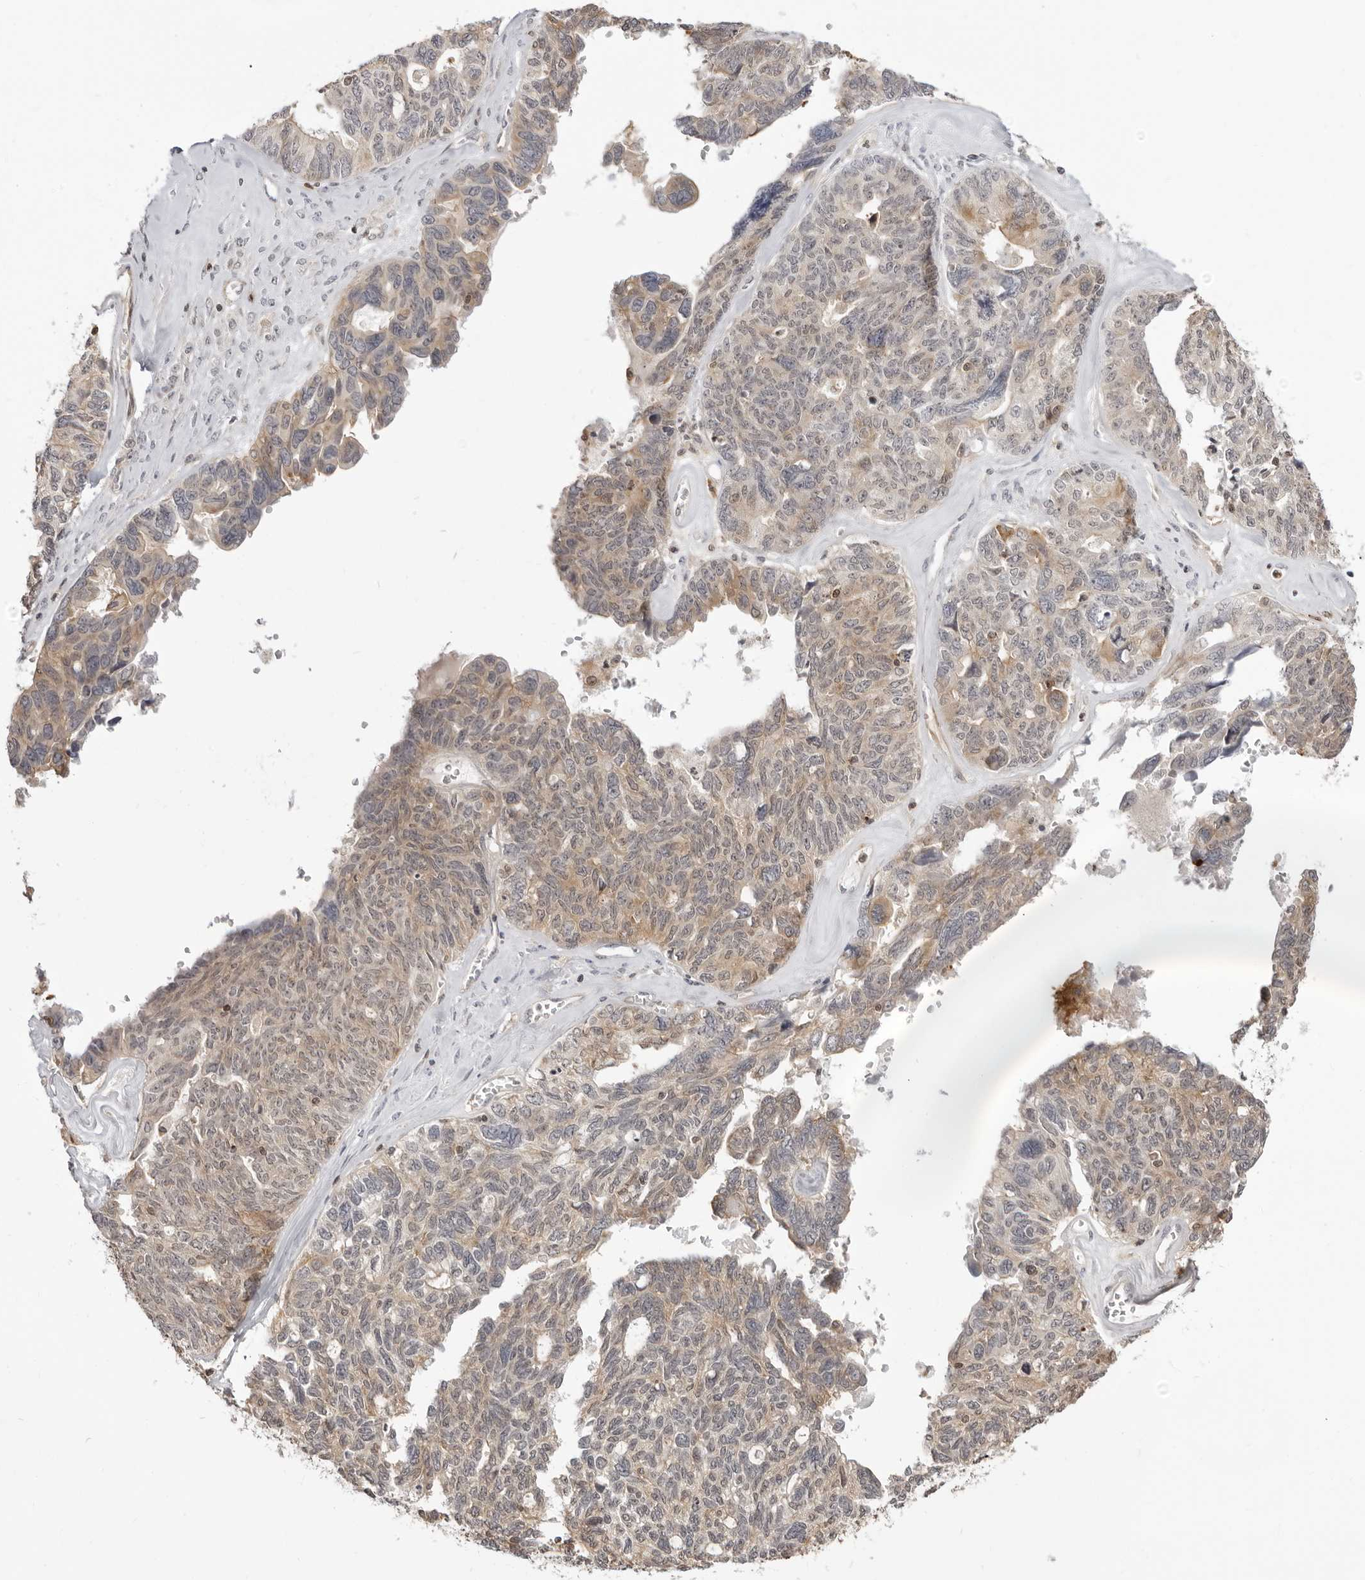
{"staining": {"intensity": "weak", "quantity": "25%-75%", "location": "cytoplasmic/membranous"}, "tissue": "ovarian cancer", "cell_type": "Tumor cells", "image_type": "cancer", "snomed": [{"axis": "morphology", "description": "Cystadenocarcinoma, serous, NOS"}, {"axis": "topography", "description": "Ovary"}], "caption": "Human ovarian serous cystadenocarcinoma stained with a brown dye displays weak cytoplasmic/membranous positive staining in about 25%-75% of tumor cells.", "gene": "UNK", "patient": {"sex": "female", "age": 79}}